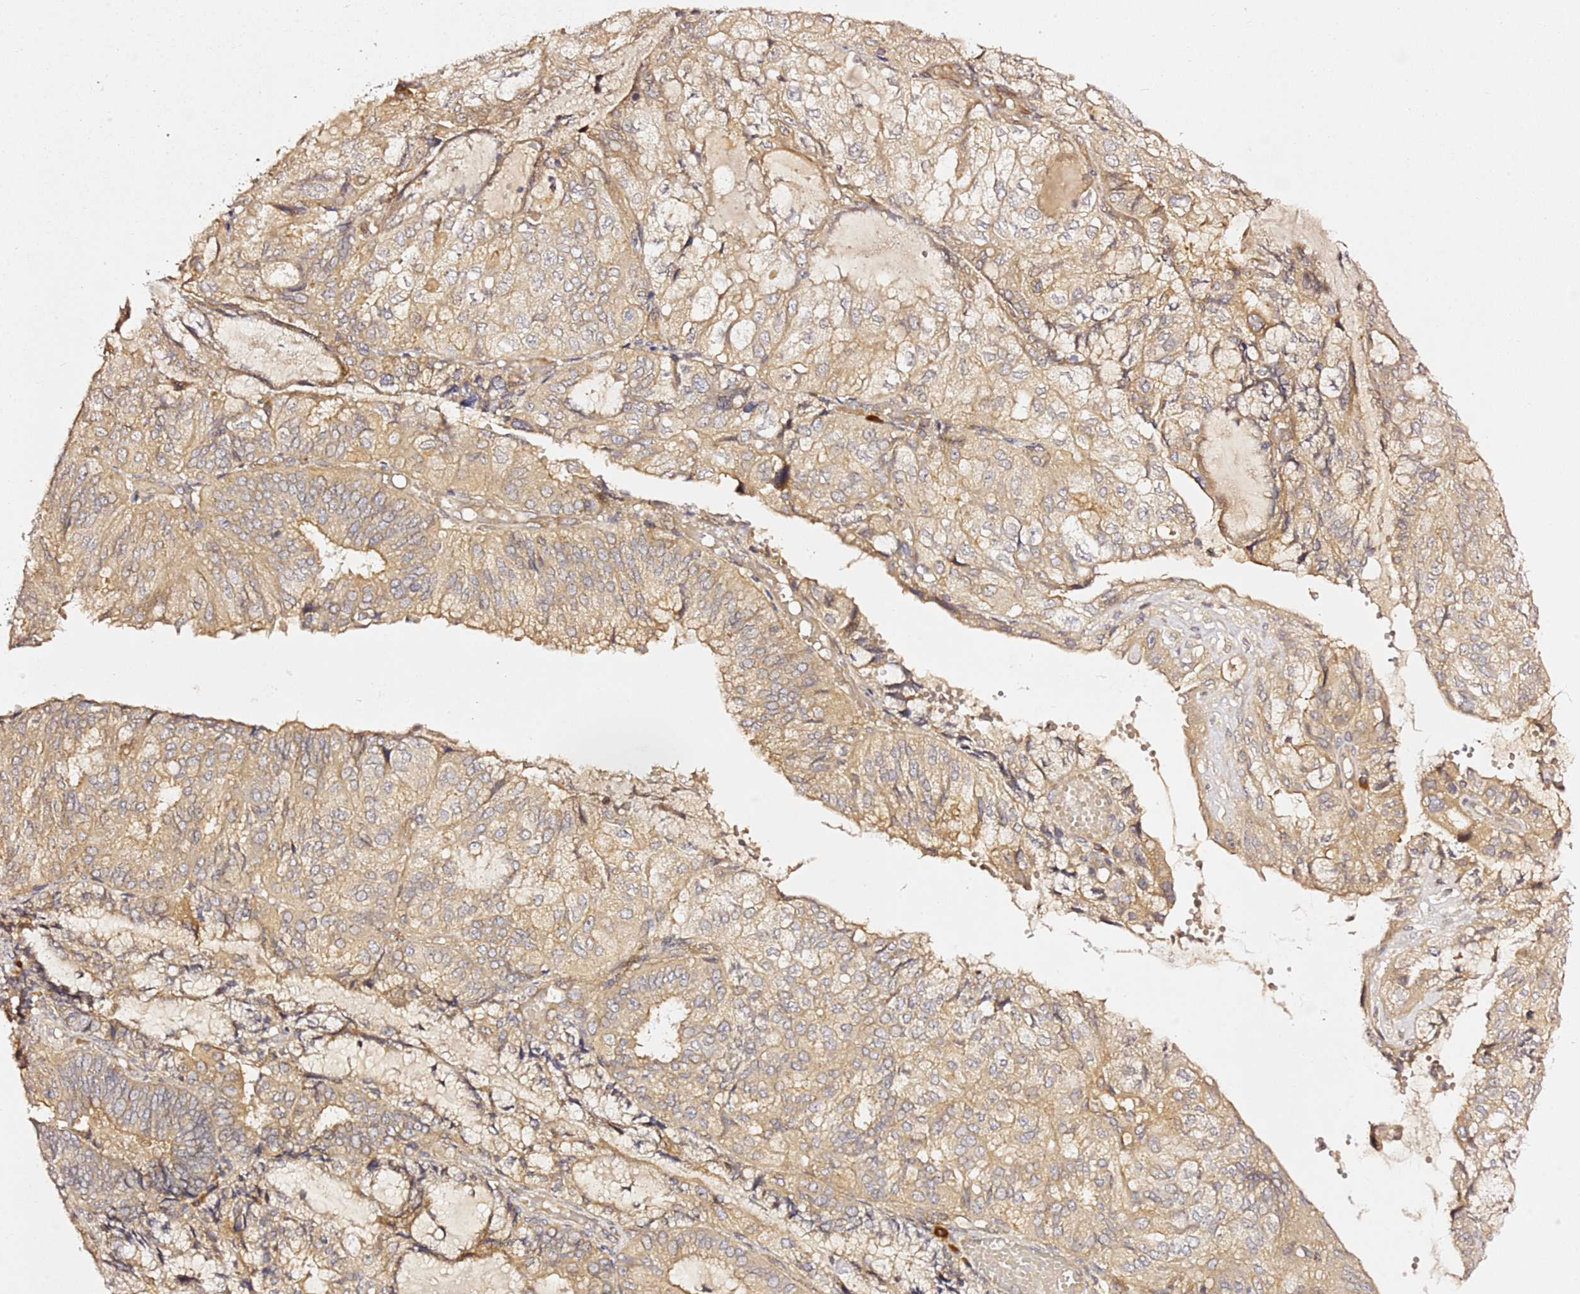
{"staining": {"intensity": "moderate", "quantity": ">75%", "location": "cytoplasmic/membranous"}, "tissue": "endometrial cancer", "cell_type": "Tumor cells", "image_type": "cancer", "snomed": [{"axis": "morphology", "description": "Adenocarcinoma, NOS"}, {"axis": "topography", "description": "Endometrium"}], "caption": "A brown stain labels moderate cytoplasmic/membranous expression of a protein in human endometrial adenocarcinoma tumor cells. The protein is stained brown, and the nuclei are stained in blue (DAB IHC with brightfield microscopy, high magnification).", "gene": "OSBPL2", "patient": {"sex": "female", "age": 81}}